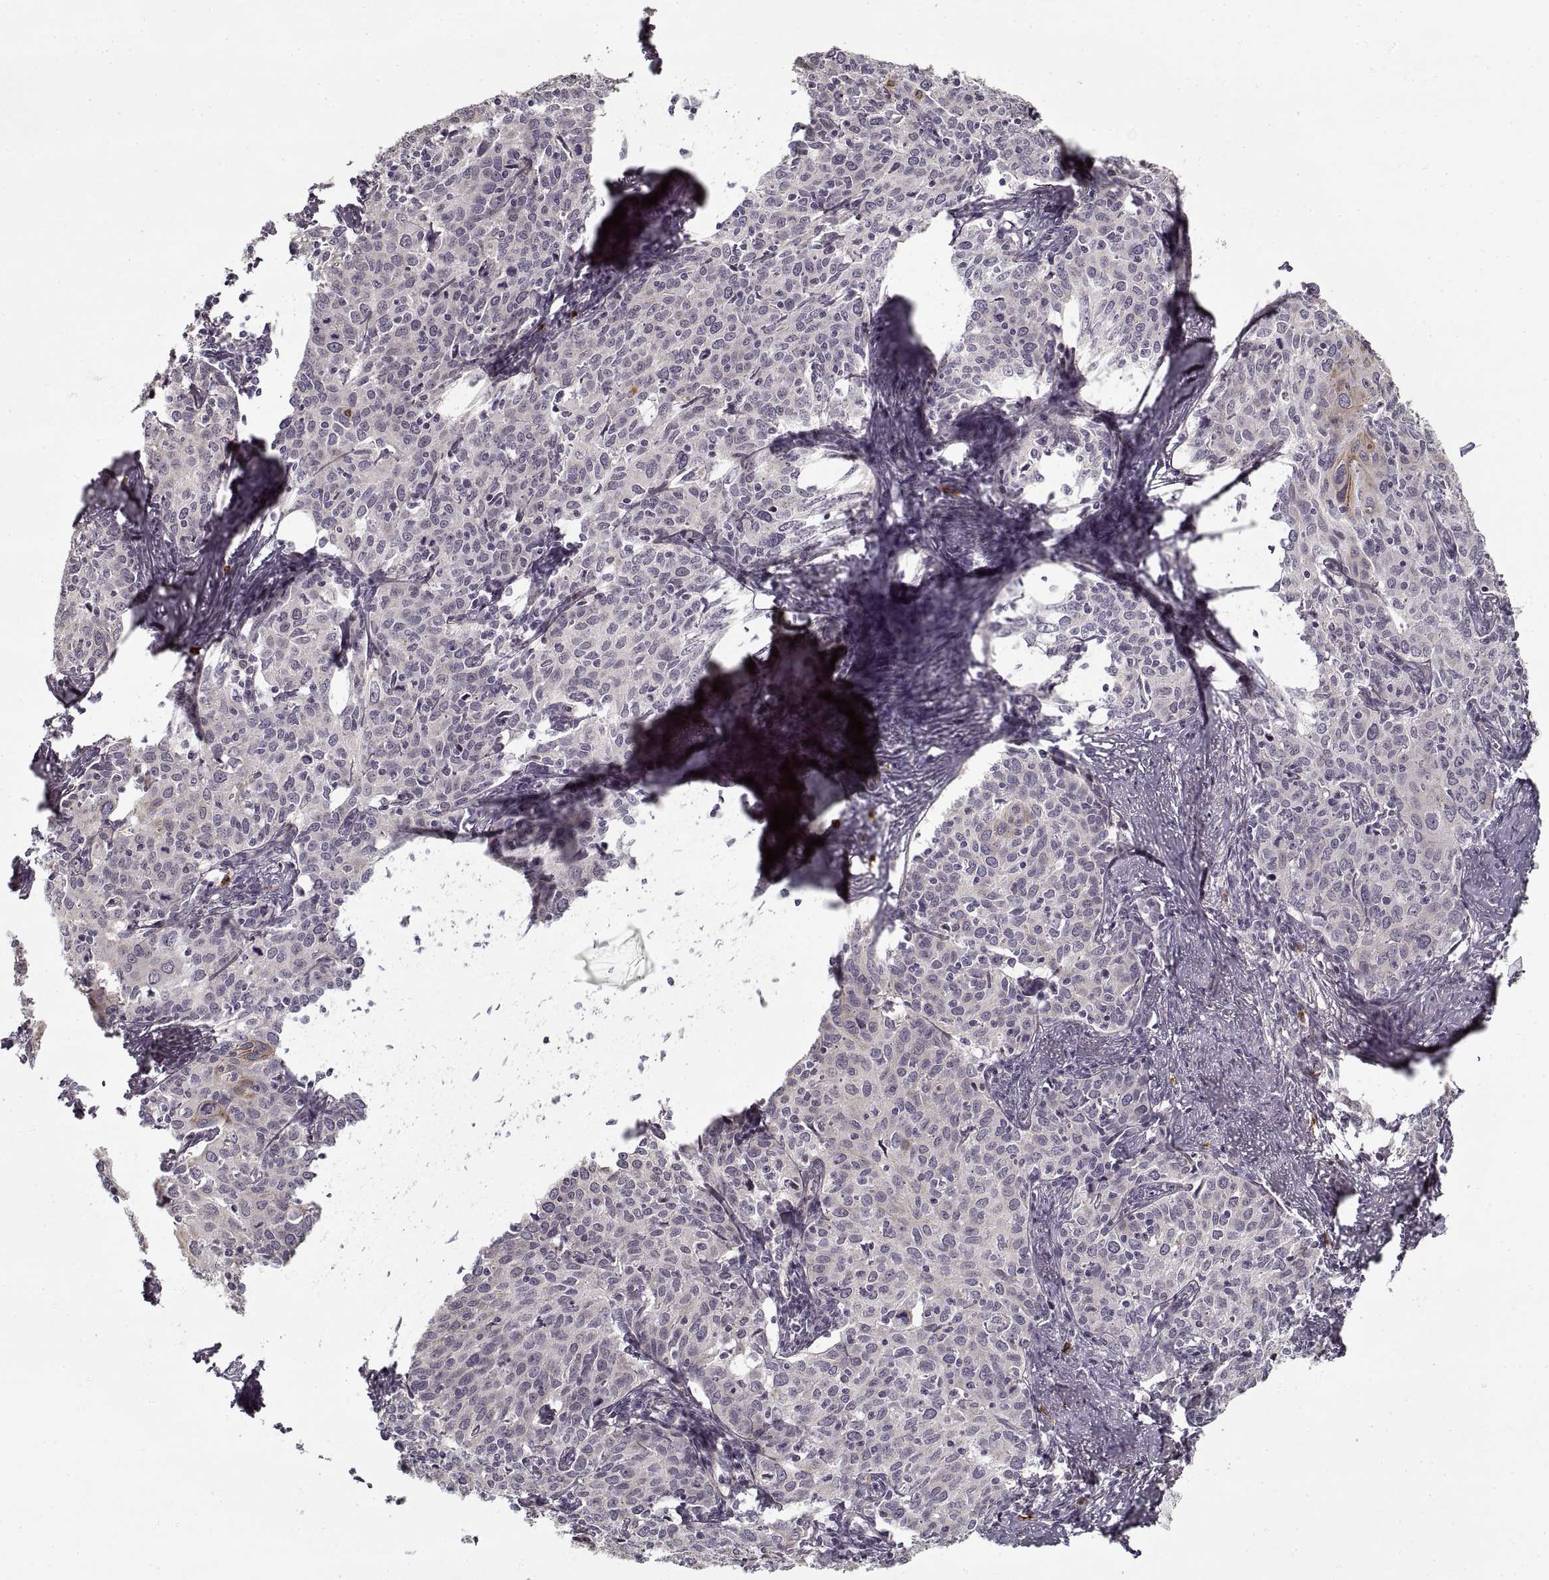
{"staining": {"intensity": "negative", "quantity": "none", "location": "none"}, "tissue": "cervical cancer", "cell_type": "Tumor cells", "image_type": "cancer", "snomed": [{"axis": "morphology", "description": "Squamous cell carcinoma, NOS"}, {"axis": "topography", "description": "Cervix"}], "caption": "Immunohistochemical staining of cervical squamous cell carcinoma shows no significant positivity in tumor cells.", "gene": "LAMB2", "patient": {"sex": "female", "age": 62}}